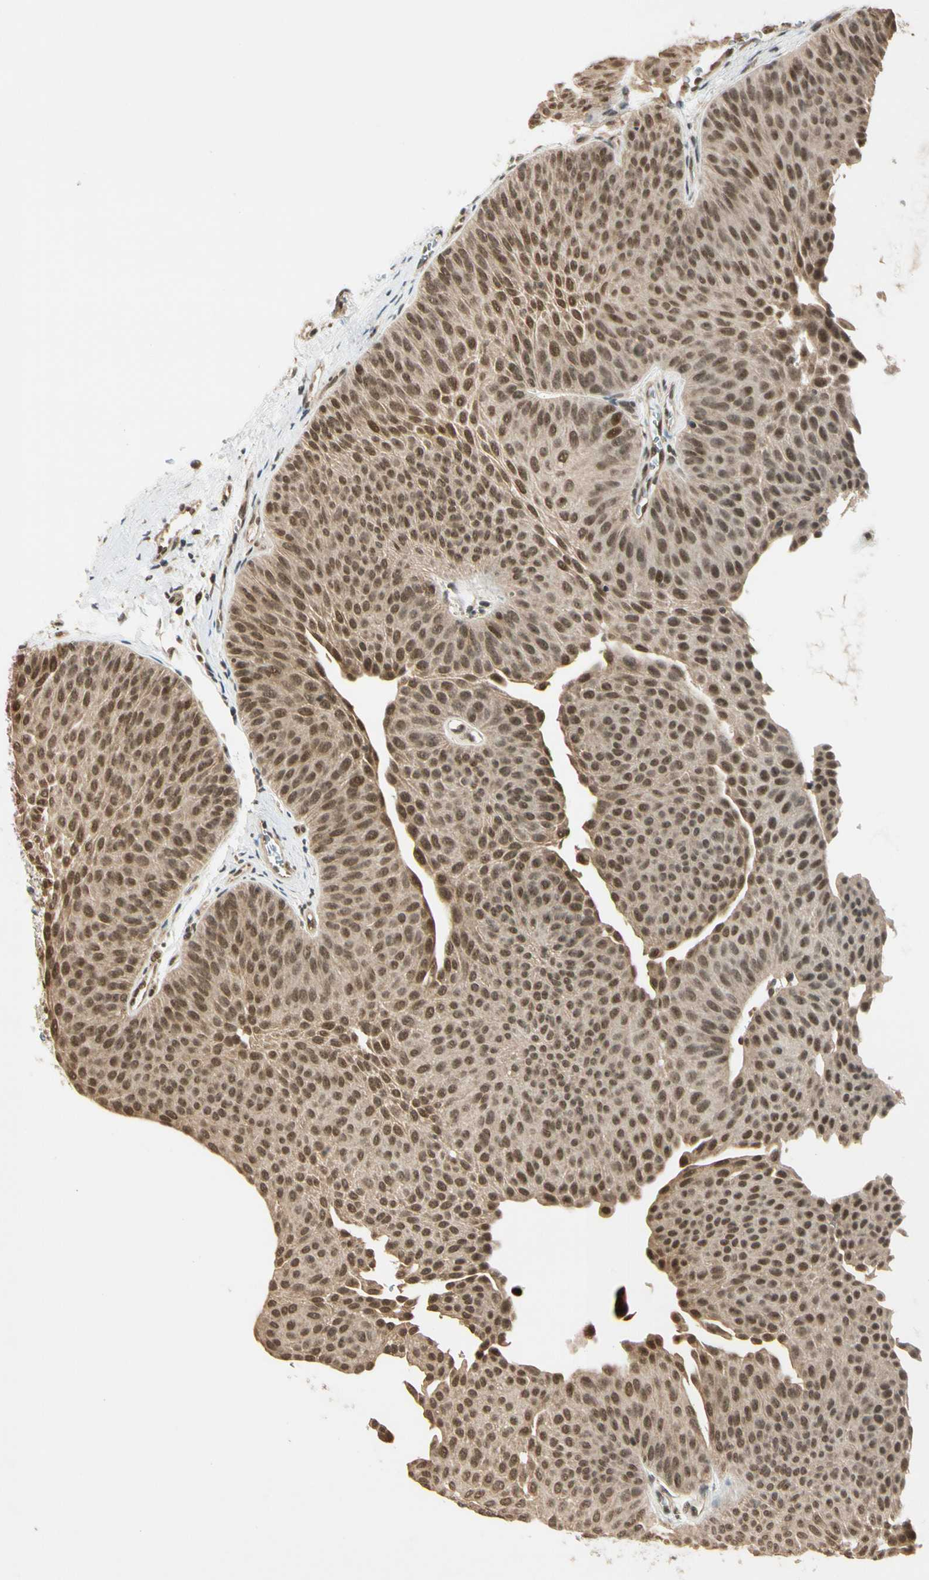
{"staining": {"intensity": "moderate", "quantity": ">75%", "location": "cytoplasmic/membranous,nuclear"}, "tissue": "urothelial cancer", "cell_type": "Tumor cells", "image_type": "cancer", "snomed": [{"axis": "morphology", "description": "Urothelial carcinoma, Low grade"}, {"axis": "topography", "description": "Urinary bladder"}], "caption": "This photomicrograph displays immunohistochemistry staining of human urothelial carcinoma (low-grade), with medium moderate cytoplasmic/membranous and nuclear staining in about >75% of tumor cells.", "gene": "ZSCAN12", "patient": {"sex": "female", "age": 60}}